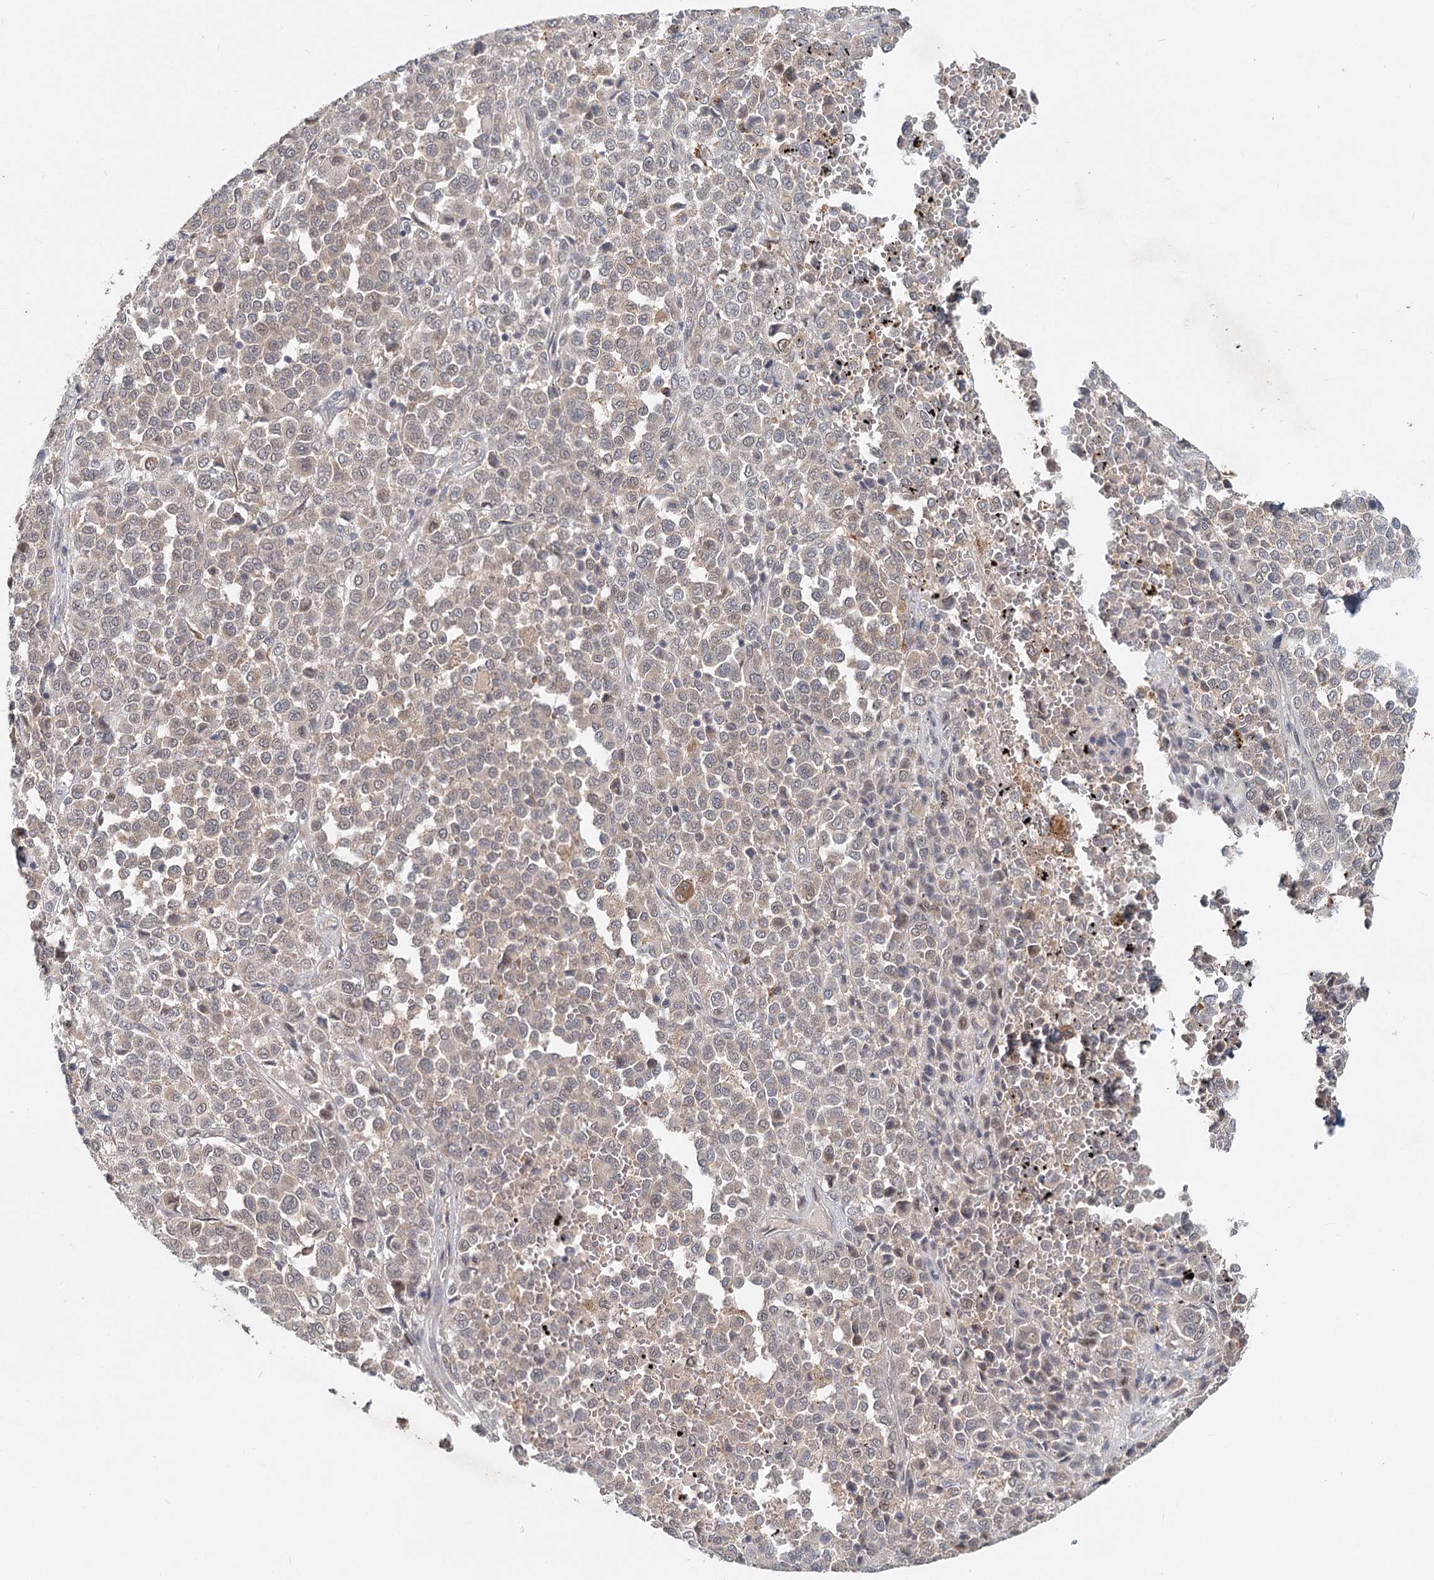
{"staining": {"intensity": "weak", "quantity": "<25%", "location": "cytoplasmic/membranous"}, "tissue": "melanoma", "cell_type": "Tumor cells", "image_type": "cancer", "snomed": [{"axis": "morphology", "description": "Malignant melanoma, Metastatic site"}, {"axis": "topography", "description": "Pancreas"}], "caption": "Tumor cells show no significant protein staining in melanoma. Nuclei are stained in blue.", "gene": "AP3B1", "patient": {"sex": "female", "age": 30}}